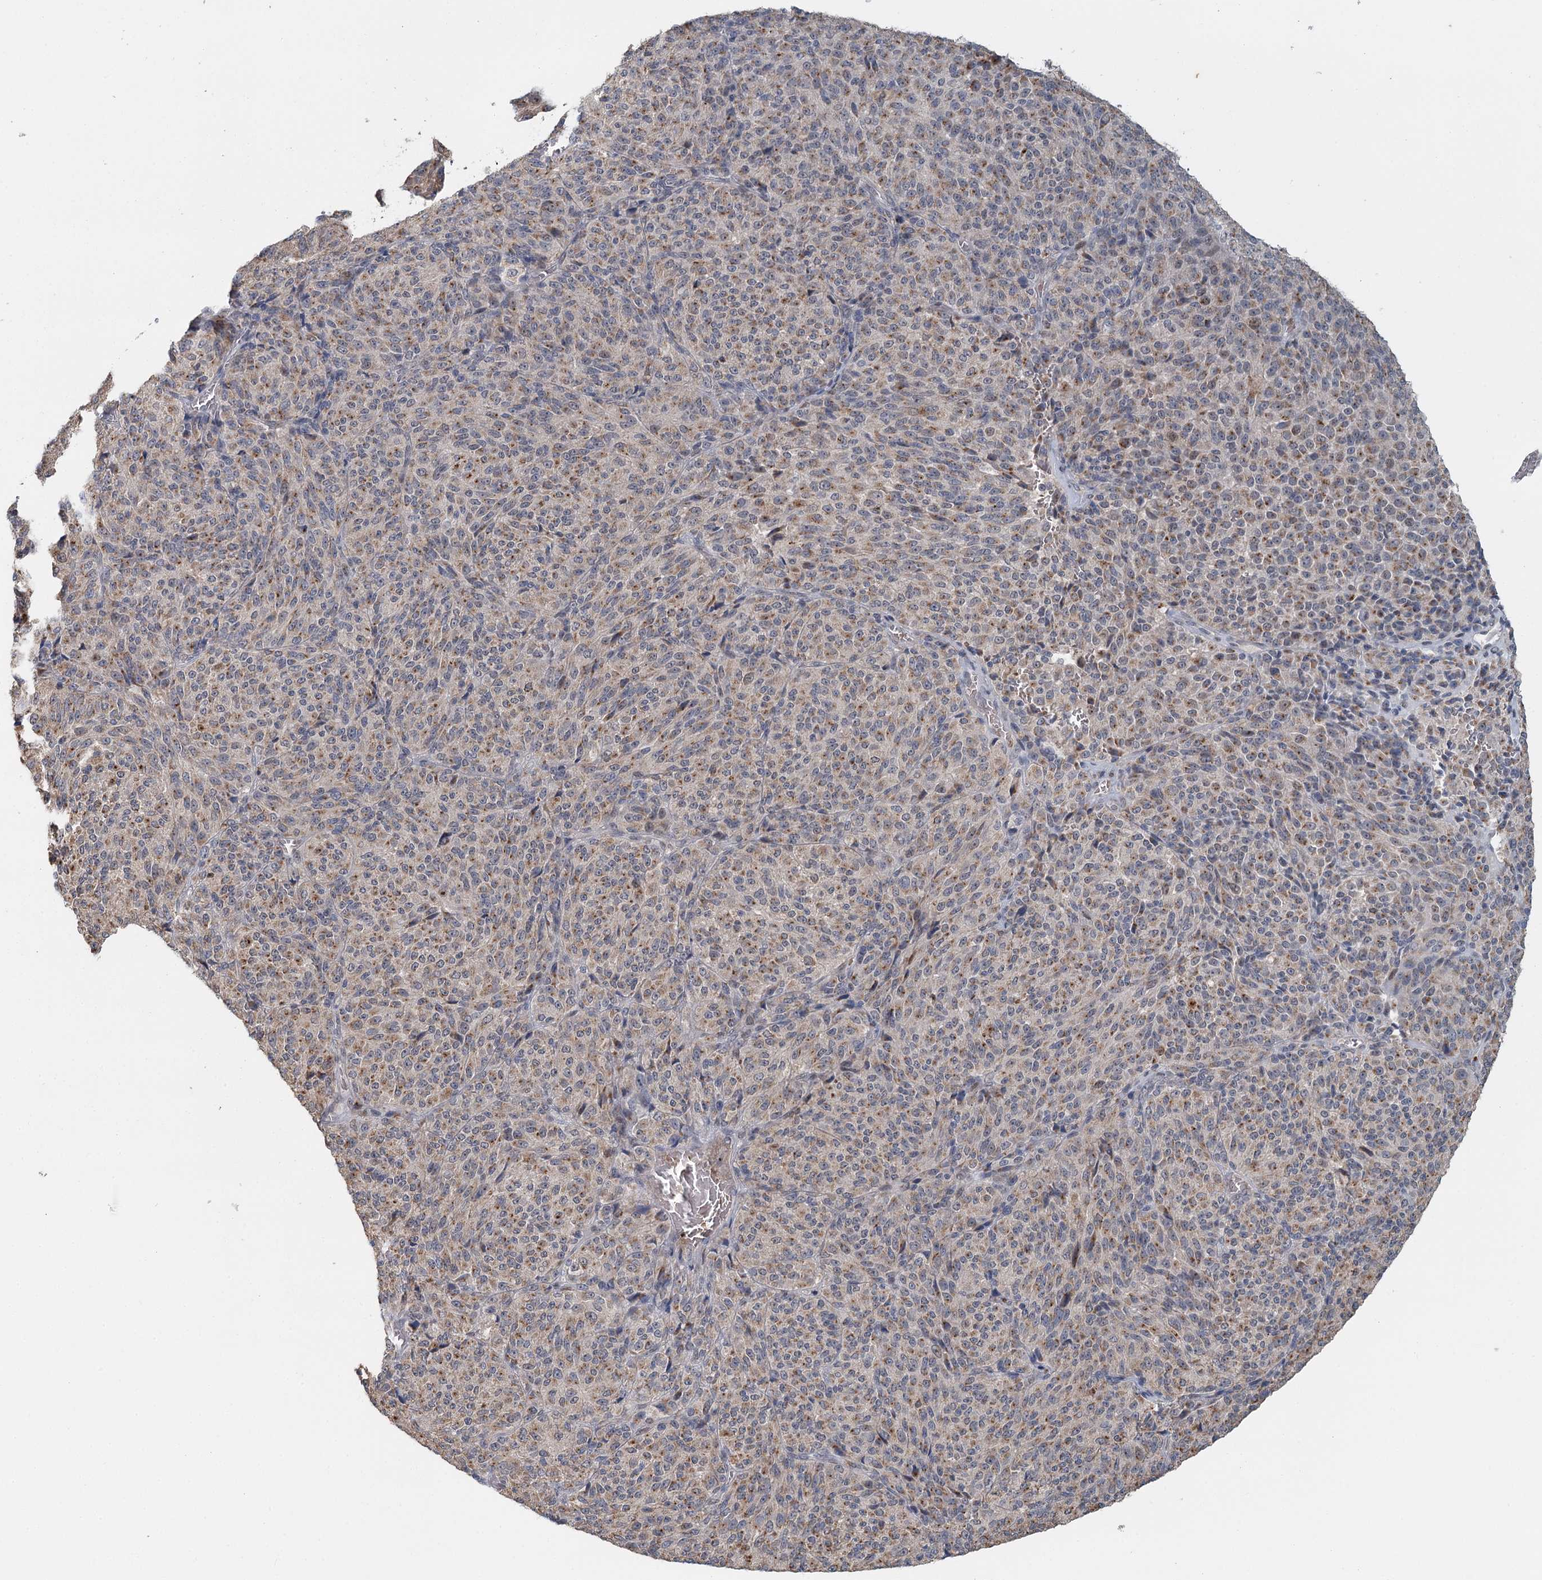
{"staining": {"intensity": "moderate", "quantity": ">75%", "location": "cytoplasmic/membranous"}, "tissue": "melanoma", "cell_type": "Tumor cells", "image_type": "cancer", "snomed": [{"axis": "morphology", "description": "Malignant melanoma, Metastatic site"}, {"axis": "topography", "description": "Brain"}], "caption": "Protein analysis of malignant melanoma (metastatic site) tissue exhibits moderate cytoplasmic/membranous expression in approximately >75% of tumor cells. The protein is shown in brown color, while the nuclei are stained blue.", "gene": "ADK", "patient": {"sex": "female", "age": 56}}